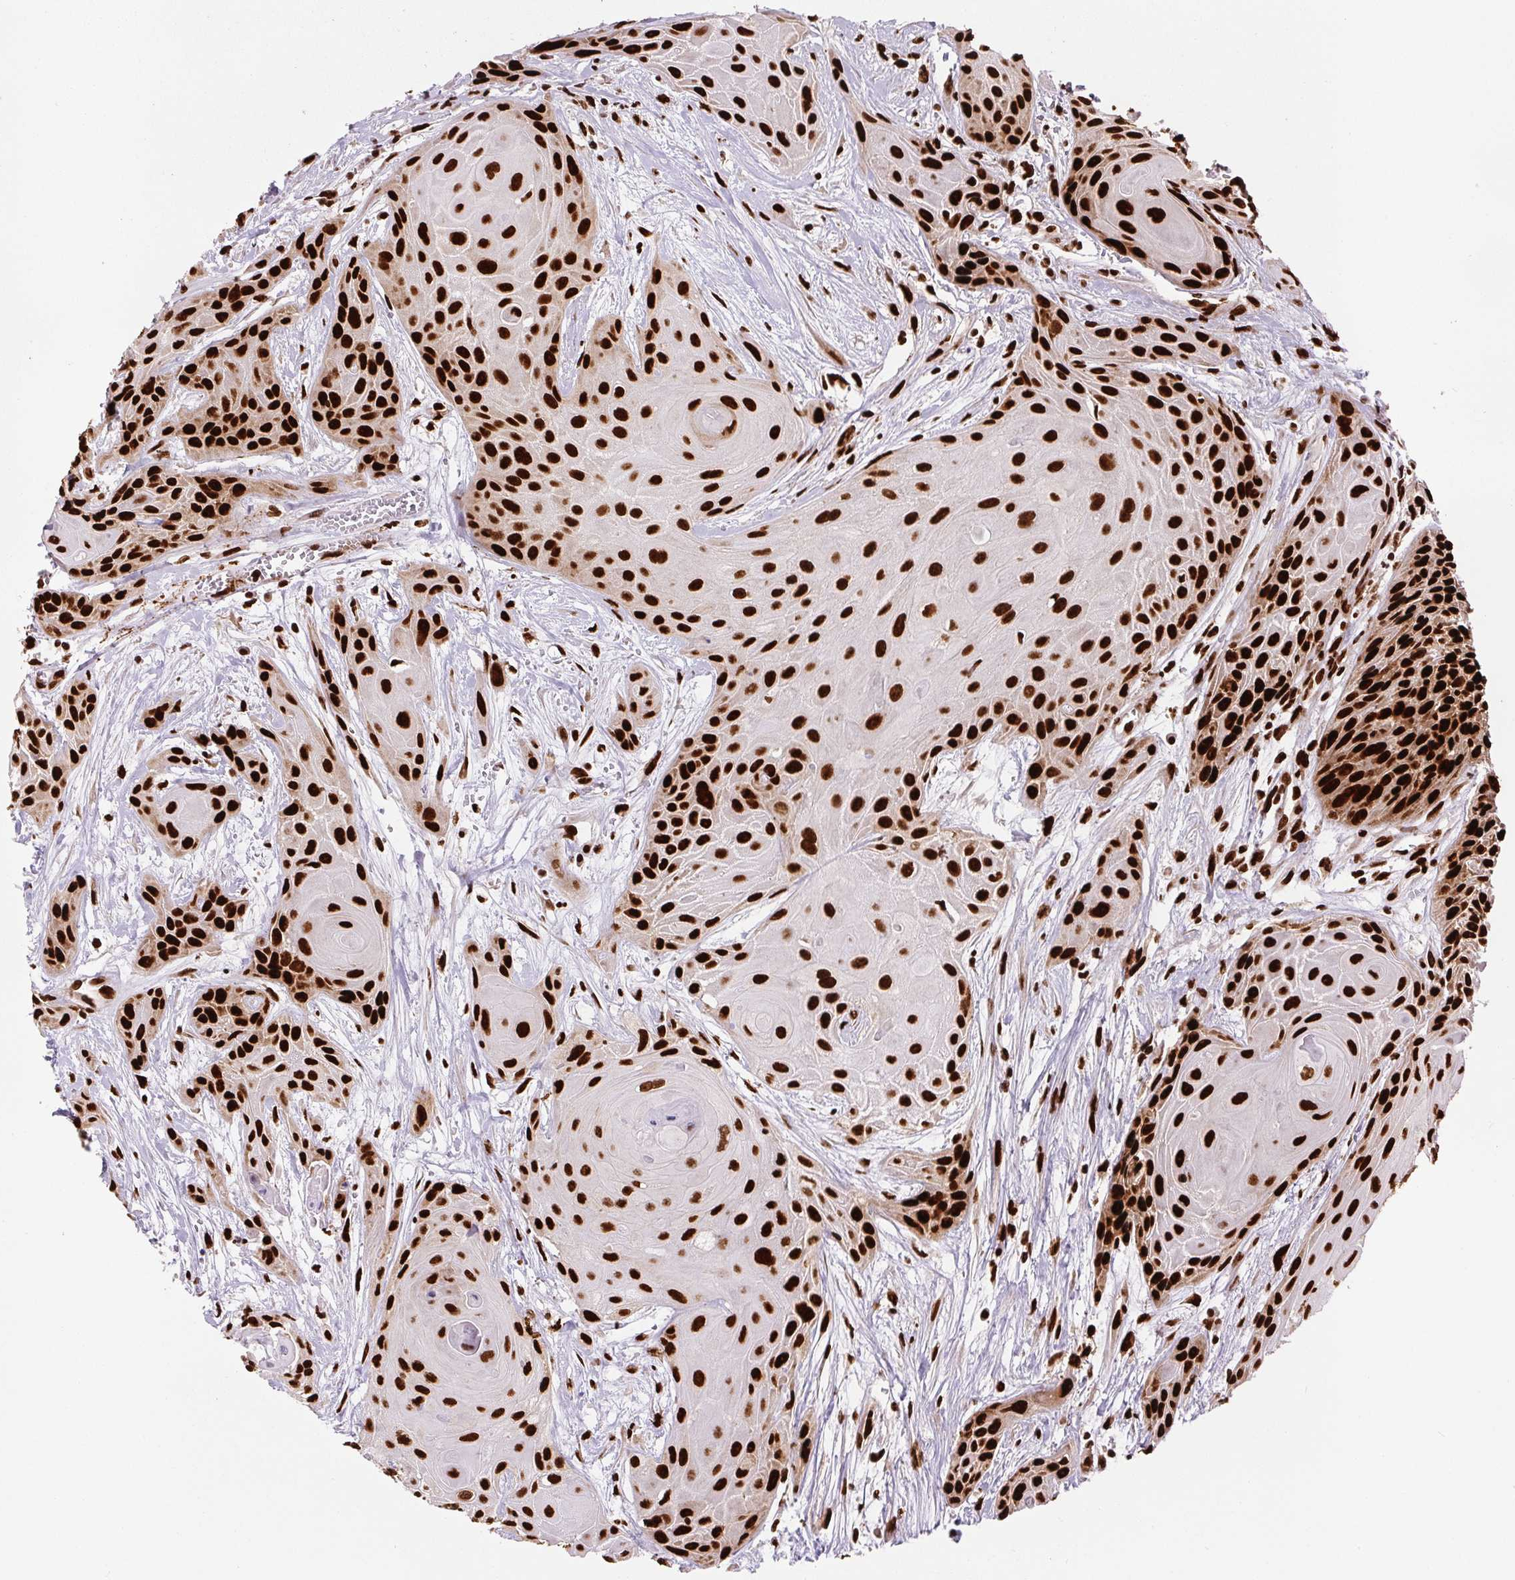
{"staining": {"intensity": "strong", "quantity": ">75%", "location": "nuclear"}, "tissue": "head and neck cancer", "cell_type": "Tumor cells", "image_type": "cancer", "snomed": [{"axis": "morphology", "description": "Squamous cell carcinoma, NOS"}, {"axis": "topography", "description": "Head-Neck"}], "caption": "Immunohistochemistry (IHC) micrograph of head and neck cancer (squamous cell carcinoma) stained for a protein (brown), which reveals high levels of strong nuclear staining in about >75% of tumor cells.", "gene": "FUS", "patient": {"sex": "female", "age": 73}}